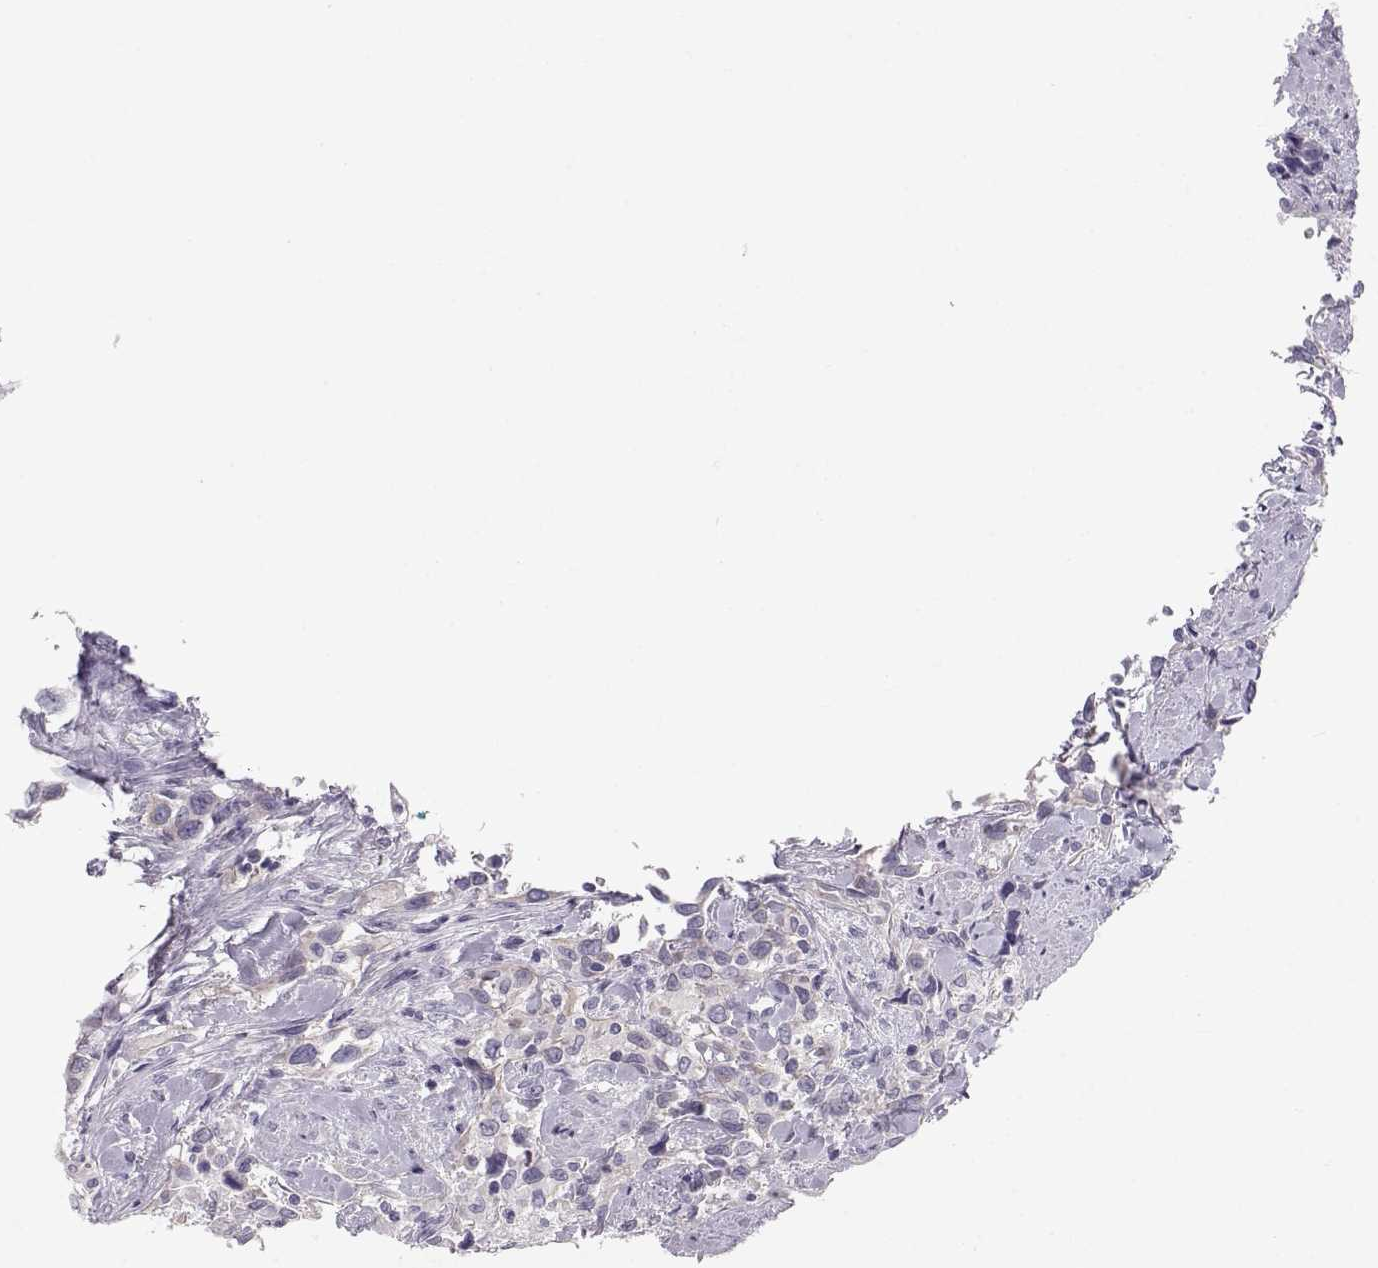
{"staining": {"intensity": "negative", "quantity": "none", "location": "none"}, "tissue": "urothelial cancer", "cell_type": "Tumor cells", "image_type": "cancer", "snomed": [{"axis": "morphology", "description": "Urothelial carcinoma, NOS"}, {"axis": "morphology", "description": "Urothelial carcinoma, High grade"}, {"axis": "topography", "description": "Urinary bladder"}], "caption": "The micrograph displays no staining of tumor cells in transitional cell carcinoma.", "gene": "GPR26", "patient": {"sex": "female", "age": 64}}